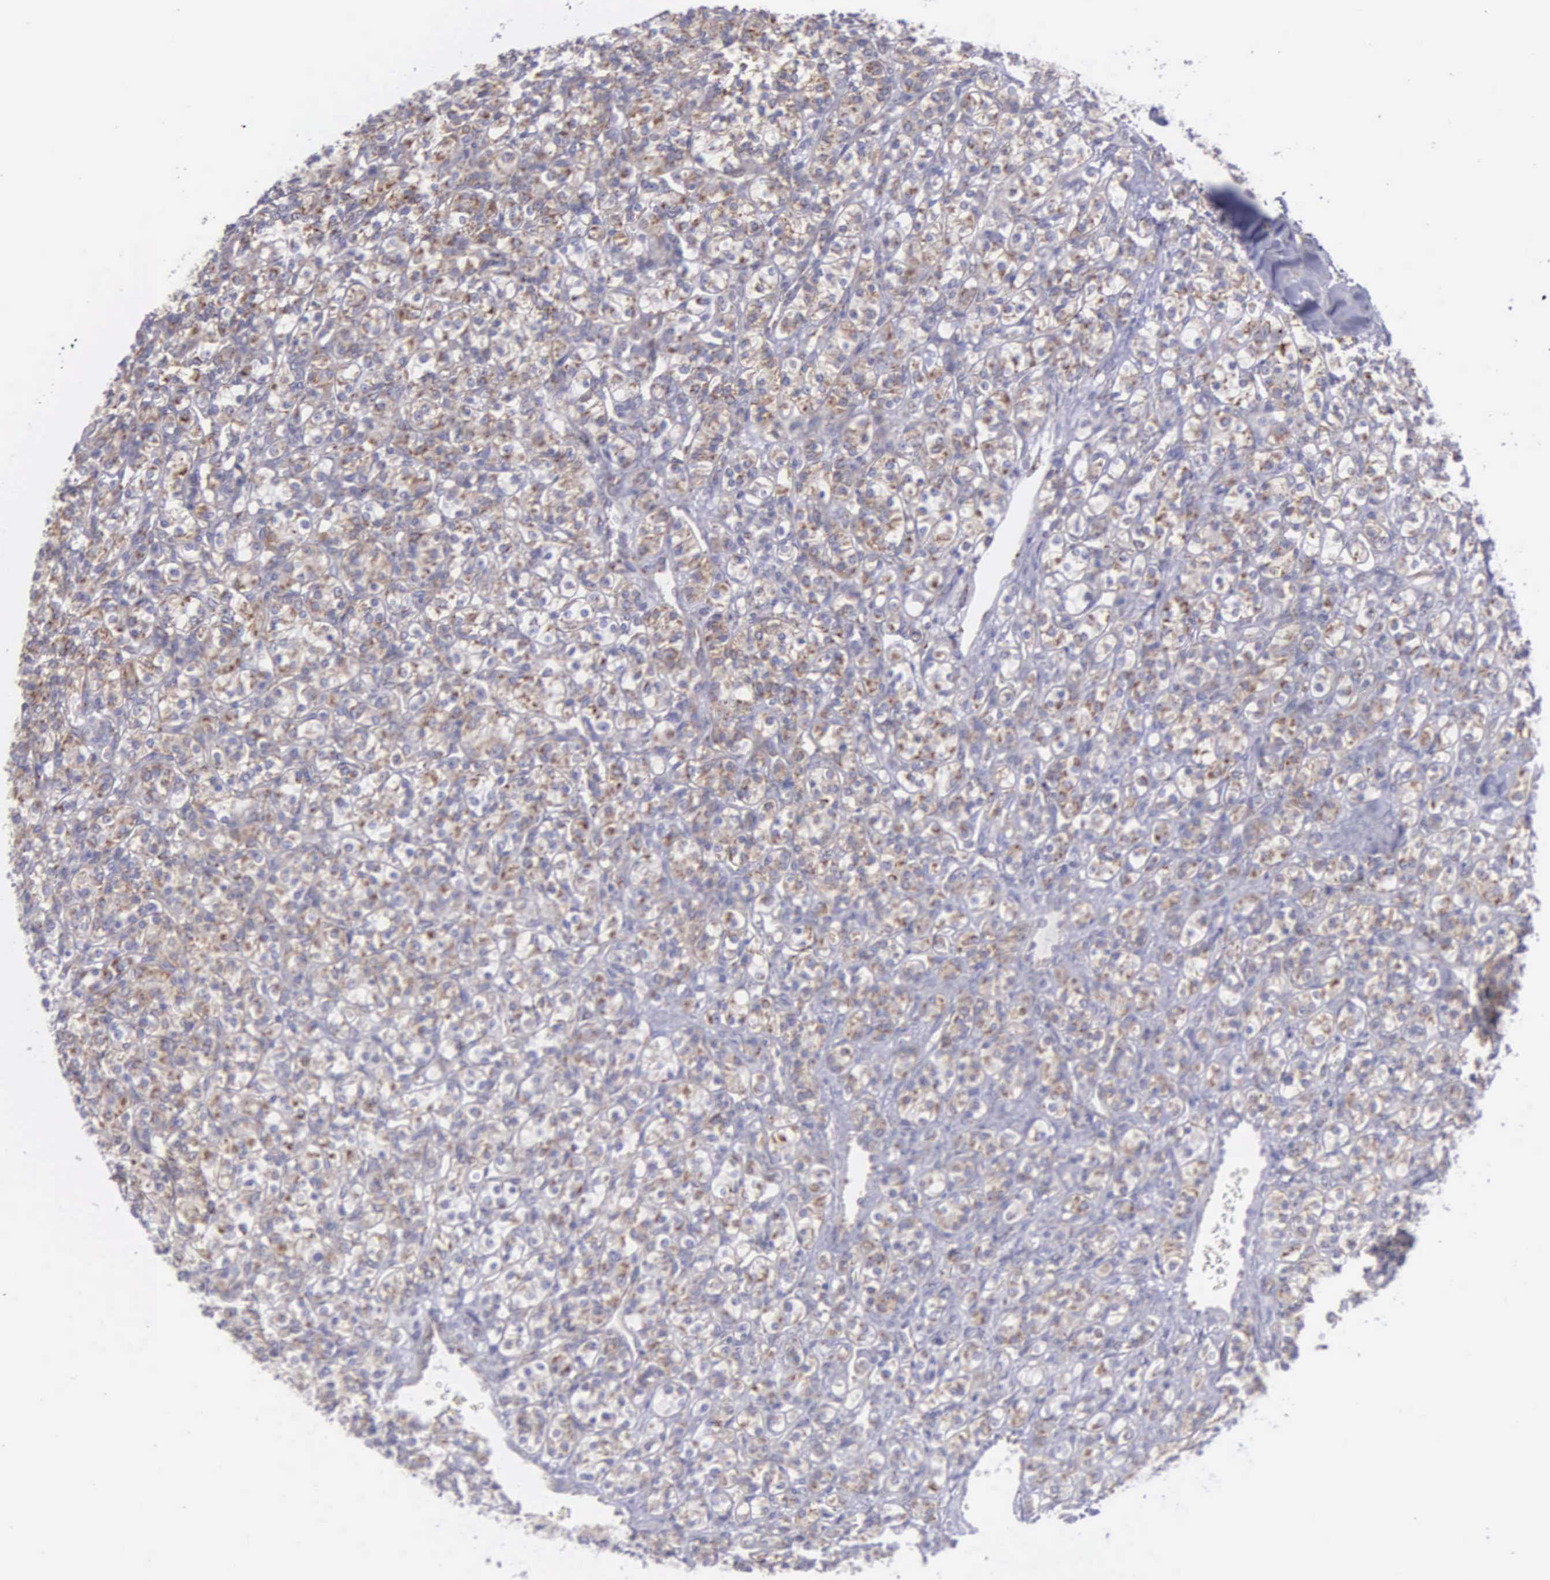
{"staining": {"intensity": "weak", "quantity": "25%-75%", "location": "cytoplasmic/membranous"}, "tissue": "renal cancer", "cell_type": "Tumor cells", "image_type": "cancer", "snomed": [{"axis": "morphology", "description": "Adenocarcinoma, NOS"}, {"axis": "topography", "description": "Kidney"}], "caption": "Adenocarcinoma (renal) stained for a protein (brown) exhibits weak cytoplasmic/membranous positive positivity in about 25%-75% of tumor cells.", "gene": "SYNJ2BP", "patient": {"sex": "male", "age": 77}}